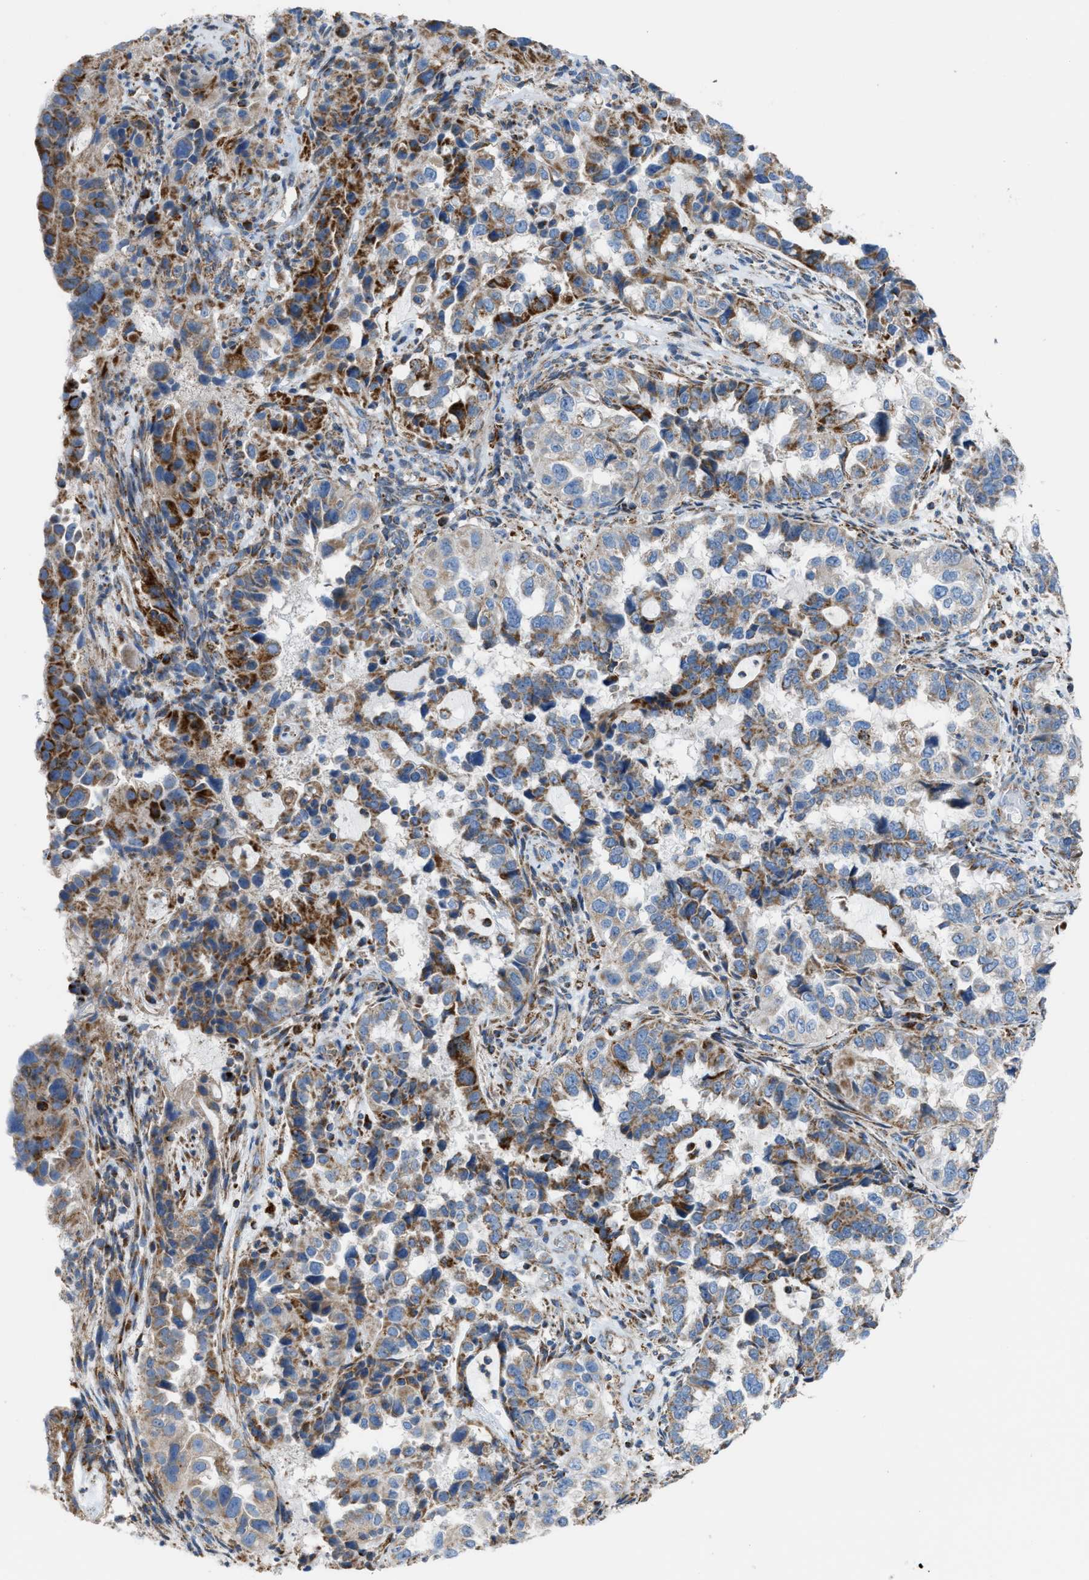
{"staining": {"intensity": "strong", "quantity": ">75%", "location": "cytoplasmic/membranous"}, "tissue": "endometrial cancer", "cell_type": "Tumor cells", "image_type": "cancer", "snomed": [{"axis": "morphology", "description": "Adenocarcinoma, NOS"}, {"axis": "topography", "description": "Endometrium"}], "caption": "IHC staining of endometrial adenocarcinoma, which displays high levels of strong cytoplasmic/membranous expression in approximately >75% of tumor cells indicating strong cytoplasmic/membranous protein expression. The staining was performed using DAB (3,3'-diaminobenzidine) (brown) for protein detection and nuclei were counterstained in hematoxylin (blue).", "gene": "ETFB", "patient": {"sex": "female", "age": 85}}